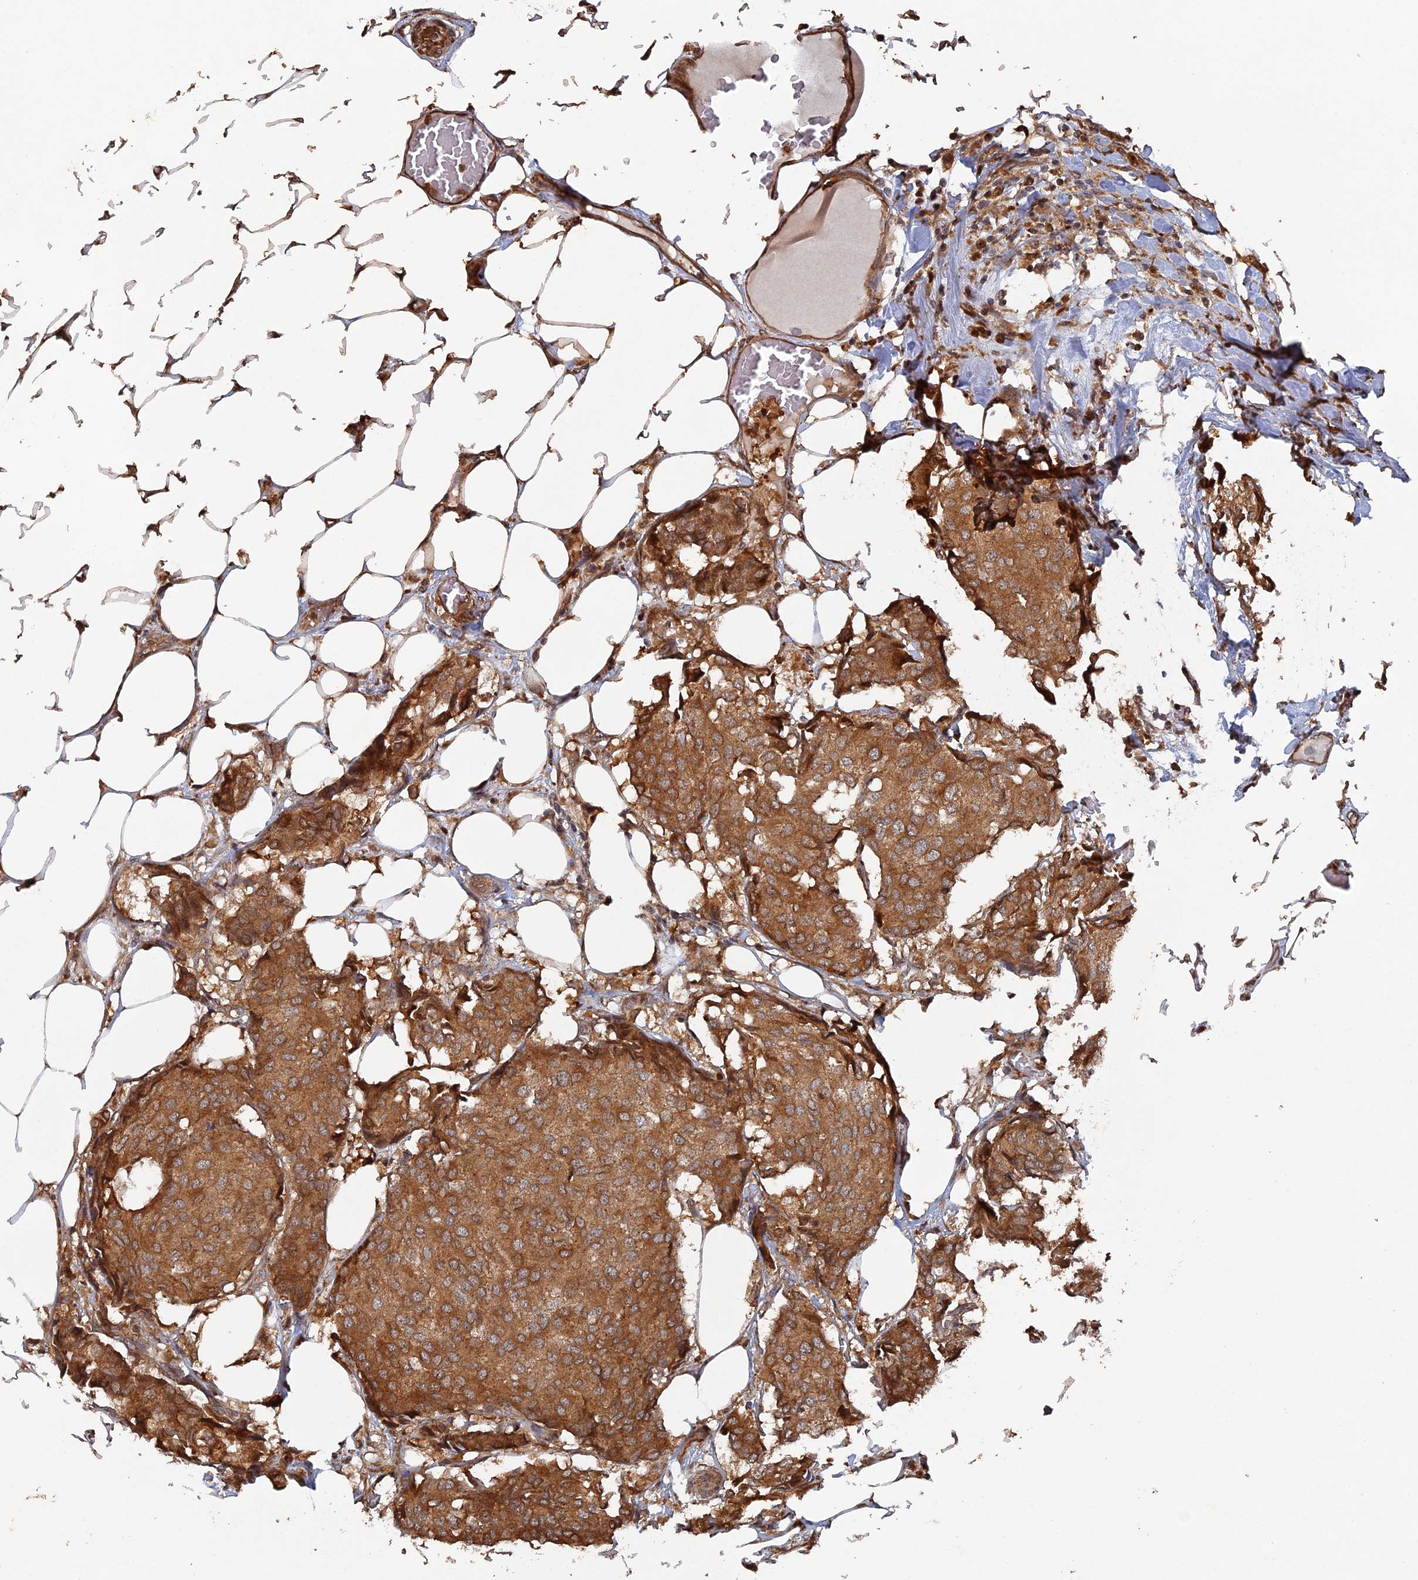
{"staining": {"intensity": "strong", "quantity": ">75%", "location": "cytoplasmic/membranous"}, "tissue": "breast cancer", "cell_type": "Tumor cells", "image_type": "cancer", "snomed": [{"axis": "morphology", "description": "Duct carcinoma"}, {"axis": "topography", "description": "Breast"}], "caption": "Protein expression analysis of human breast infiltrating ductal carcinoma reveals strong cytoplasmic/membranous expression in approximately >75% of tumor cells.", "gene": "VPS37C", "patient": {"sex": "female", "age": 75}}